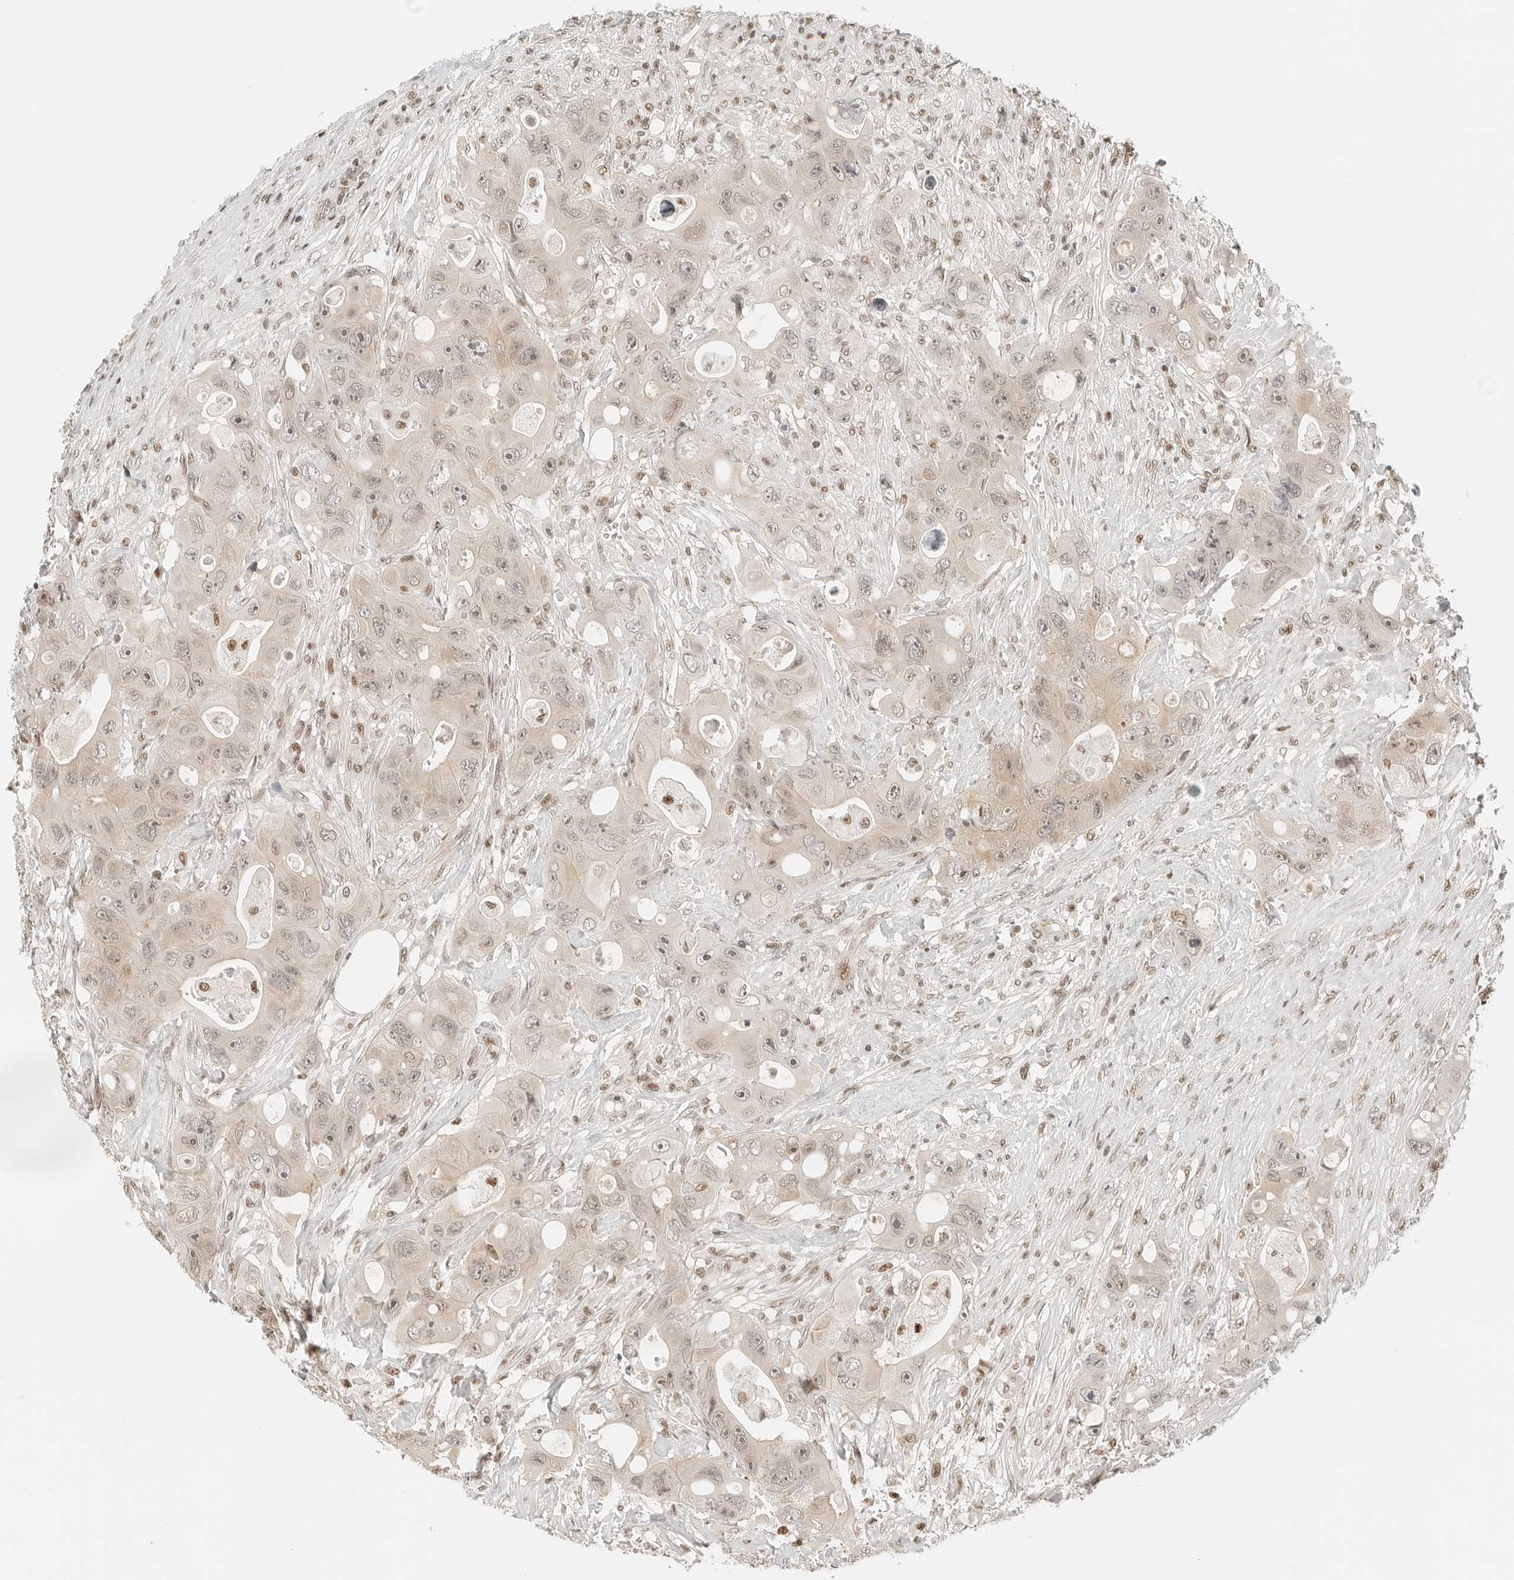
{"staining": {"intensity": "weak", "quantity": ">75%", "location": "nuclear"}, "tissue": "colorectal cancer", "cell_type": "Tumor cells", "image_type": "cancer", "snomed": [{"axis": "morphology", "description": "Adenocarcinoma, NOS"}, {"axis": "topography", "description": "Colon"}], "caption": "Protein expression by immunohistochemistry demonstrates weak nuclear positivity in approximately >75% of tumor cells in colorectal cancer (adenocarcinoma).", "gene": "CRTC2", "patient": {"sex": "female", "age": 46}}